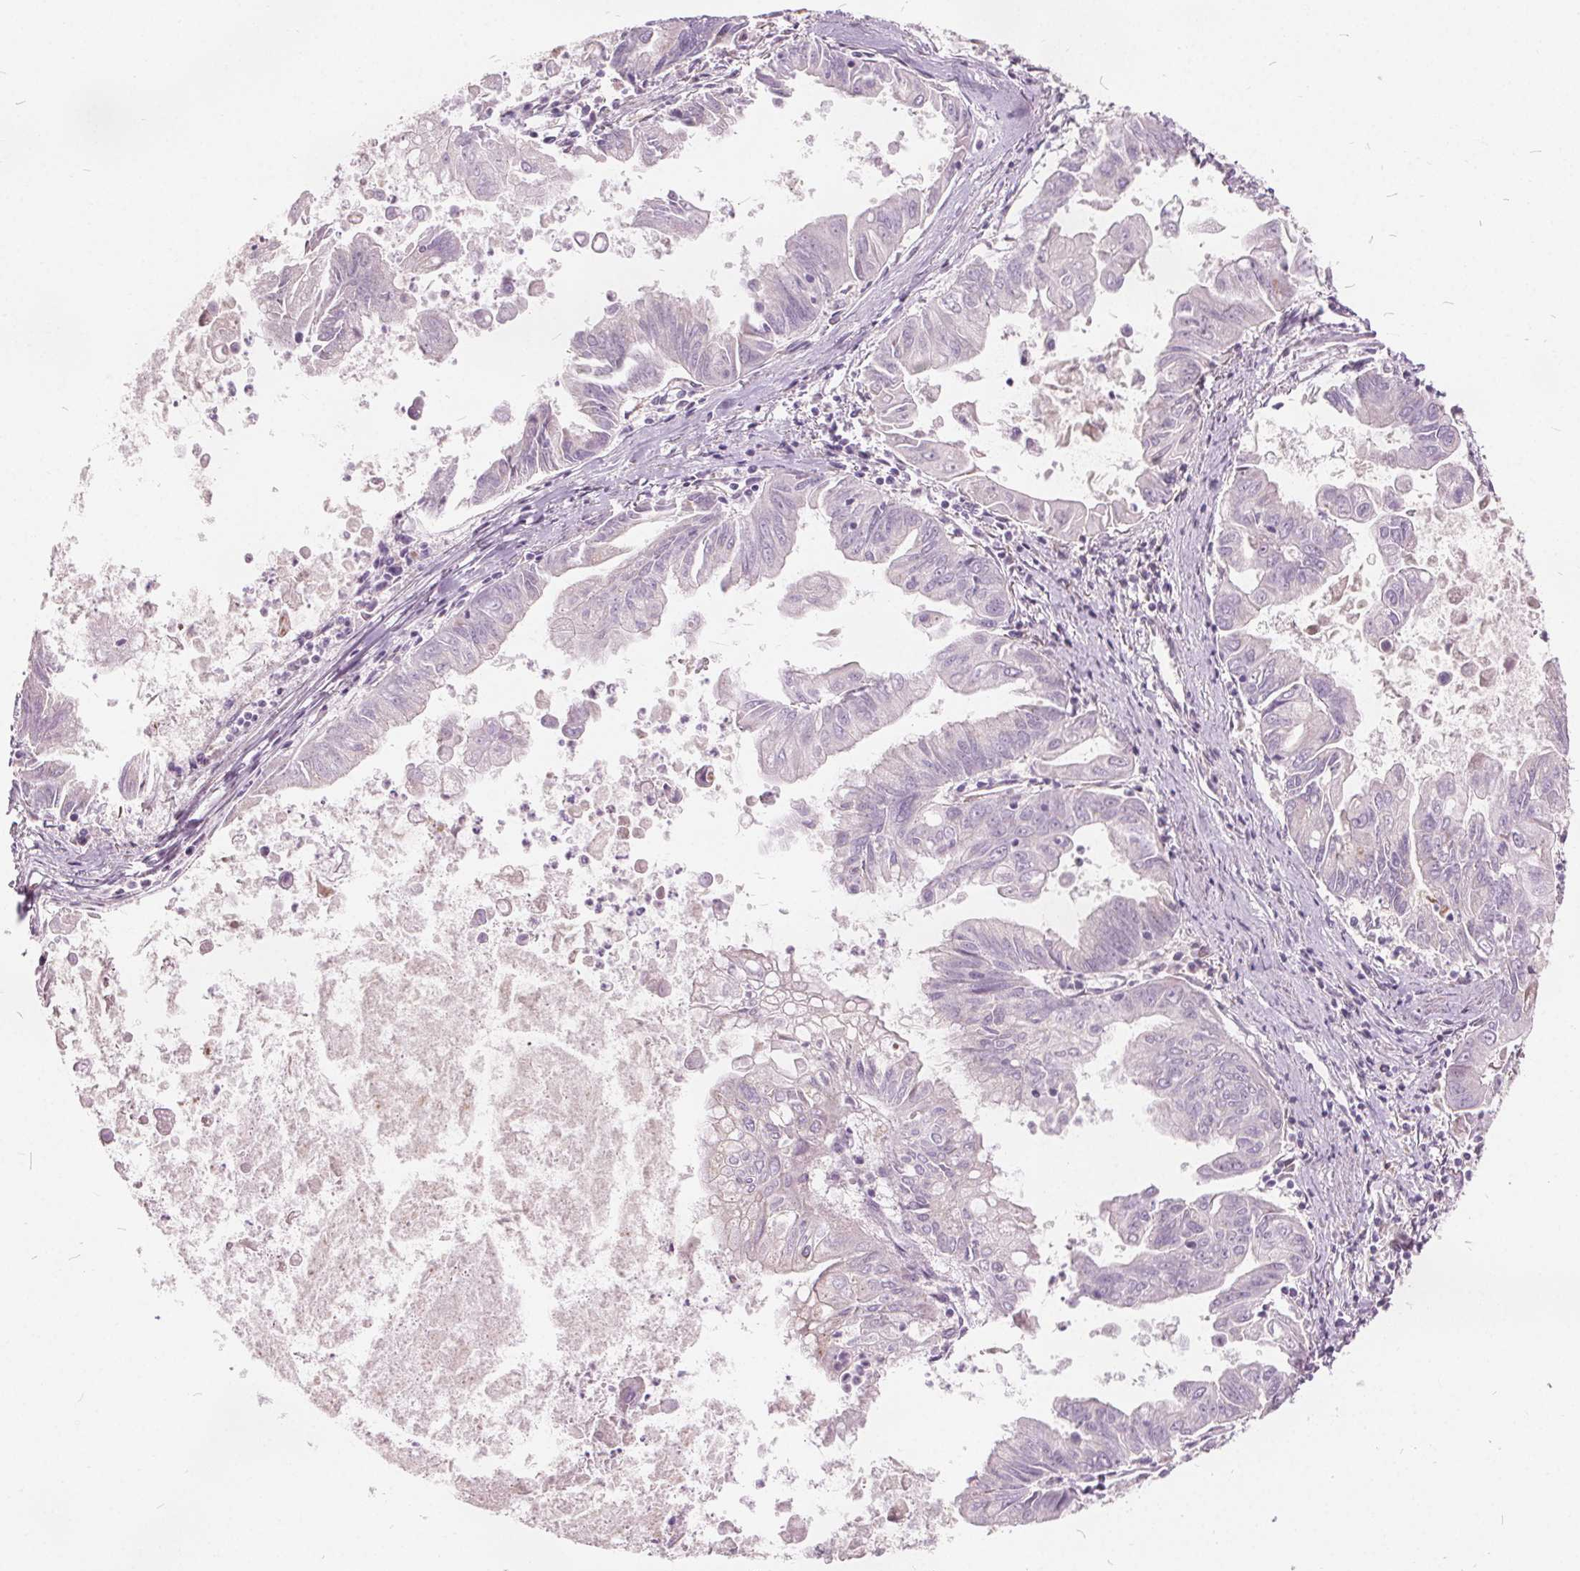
{"staining": {"intensity": "negative", "quantity": "none", "location": "none"}, "tissue": "stomach cancer", "cell_type": "Tumor cells", "image_type": "cancer", "snomed": [{"axis": "morphology", "description": "Adenocarcinoma, NOS"}, {"axis": "topography", "description": "Stomach, upper"}], "caption": "A micrograph of stomach cancer stained for a protein demonstrates no brown staining in tumor cells.", "gene": "ACOX2", "patient": {"sex": "male", "age": 80}}